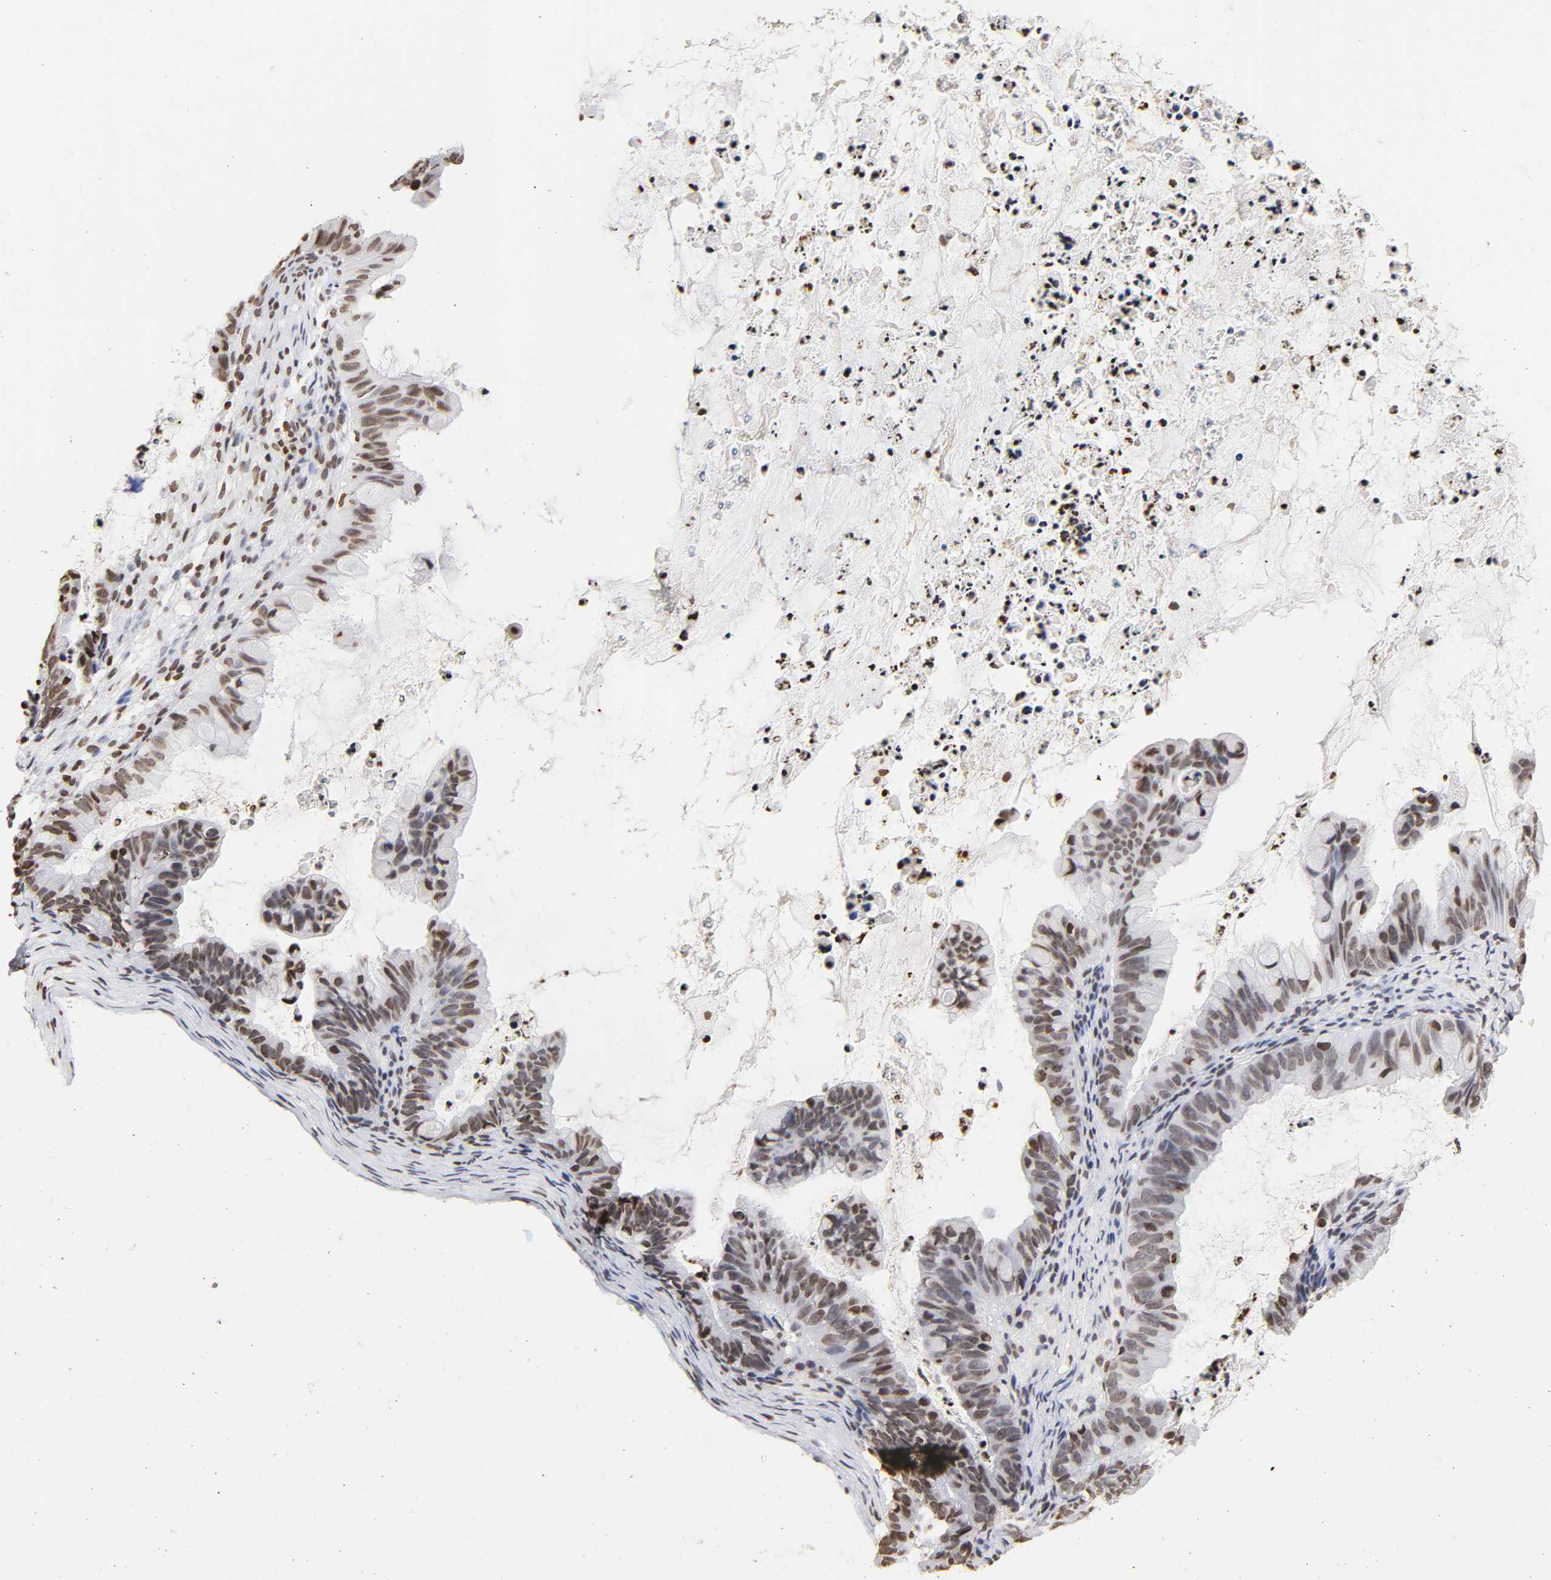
{"staining": {"intensity": "weak", "quantity": ">75%", "location": "nuclear"}, "tissue": "ovarian cancer", "cell_type": "Tumor cells", "image_type": "cancer", "snomed": [{"axis": "morphology", "description": "Cystadenocarcinoma, mucinous, NOS"}, {"axis": "topography", "description": "Ovary"}], "caption": "Immunohistochemistry of human ovarian cancer displays low levels of weak nuclear staining in approximately >75% of tumor cells.", "gene": "H2AC12", "patient": {"sex": "female", "age": 36}}